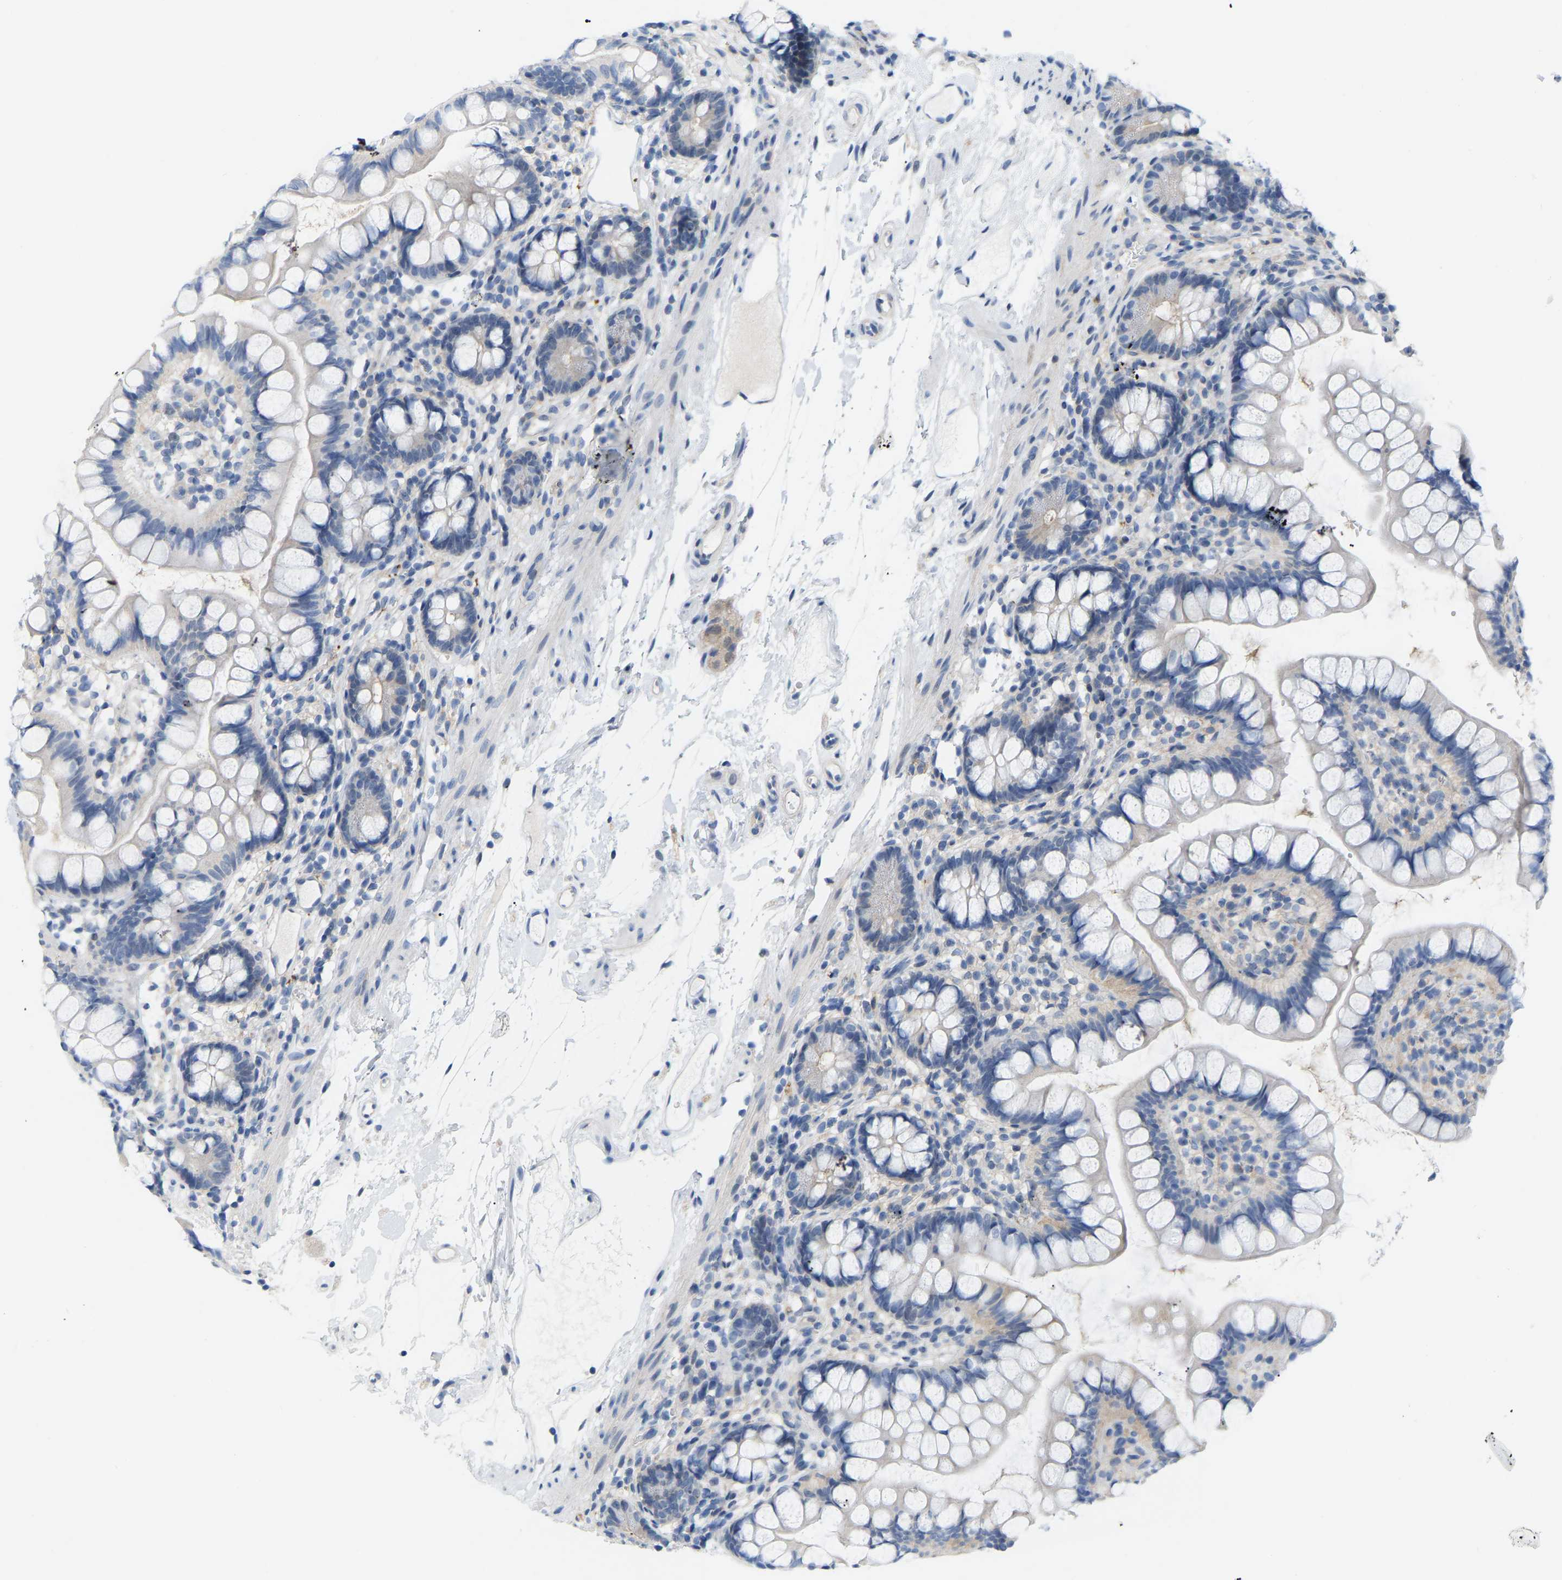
{"staining": {"intensity": "moderate", "quantity": "<25%", "location": "cytoplasmic/membranous"}, "tissue": "small intestine", "cell_type": "Glandular cells", "image_type": "normal", "snomed": [{"axis": "morphology", "description": "Normal tissue, NOS"}, {"axis": "topography", "description": "Small intestine"}], "caption": "Immunohistochemistry (IHC) histopathology image of unremarkable small intestine stained for a protein (brown), which demonstrates low levels of moderate cytoplasmic/membranous expression in about <25% of glandular cells.", "gene": "ABTB2", "patient": {"sex": "female", "age": 84}}